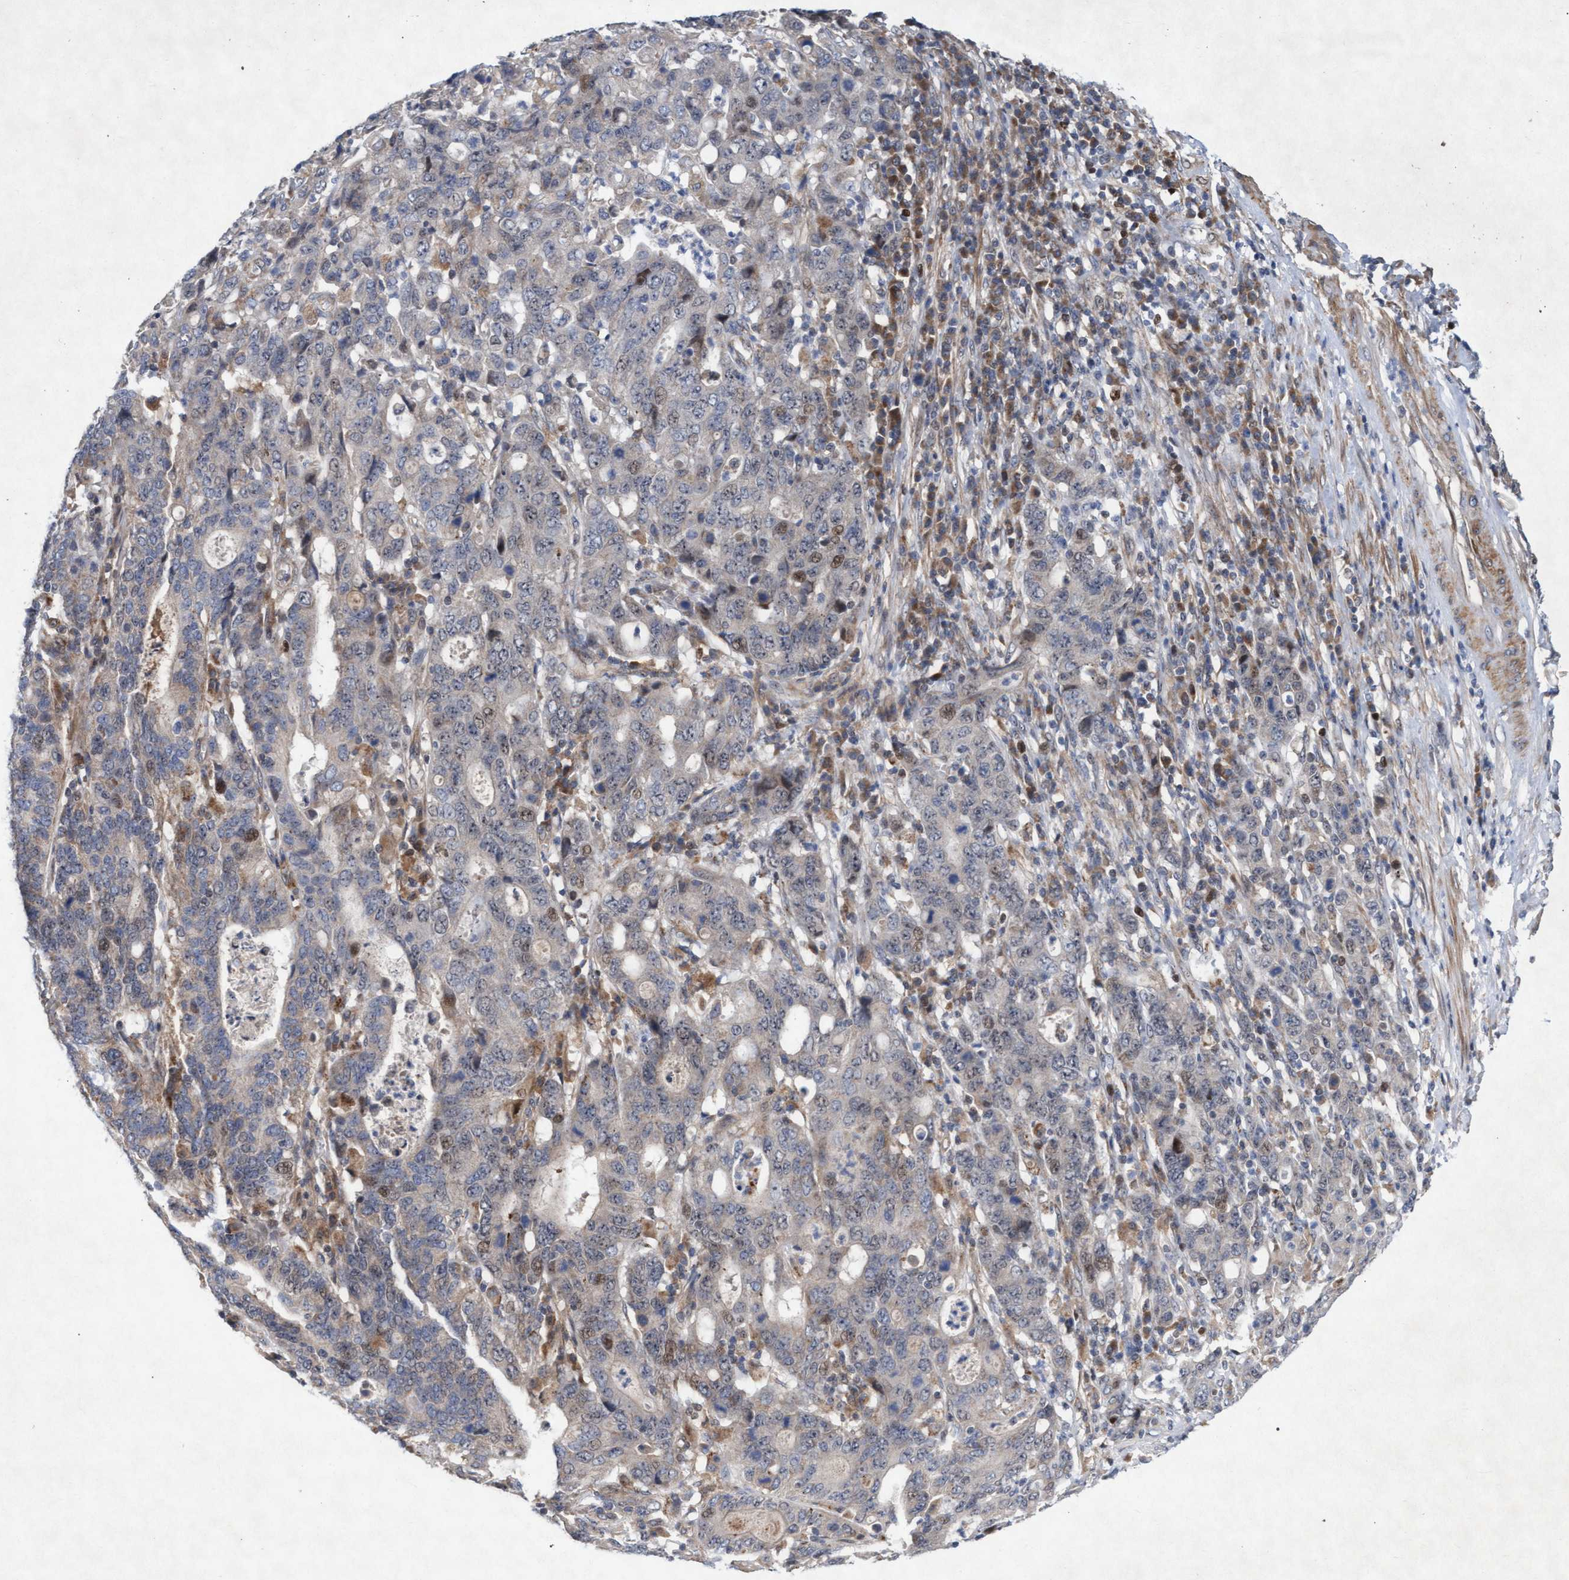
{"staining": {"intensity": "negative", "quantity": "none", "location": "none"}, "tissue": "stomach cancer", "cell_type": "Tumor cells", "image_type": "cancer", "snomed": [{"axis": "morphology", "description": "Adenocarcinoma, NOS"}, {"axis": "topography", "description": "Stomach, upper"}], "caption": "IHC micrograph of human stomach cancer (adenocarcinoma) stained for a protein (brown), which displays no staining in tumor cells.", "gene": "ABCF2", "patient": {"sex": "male", "age": 69}}